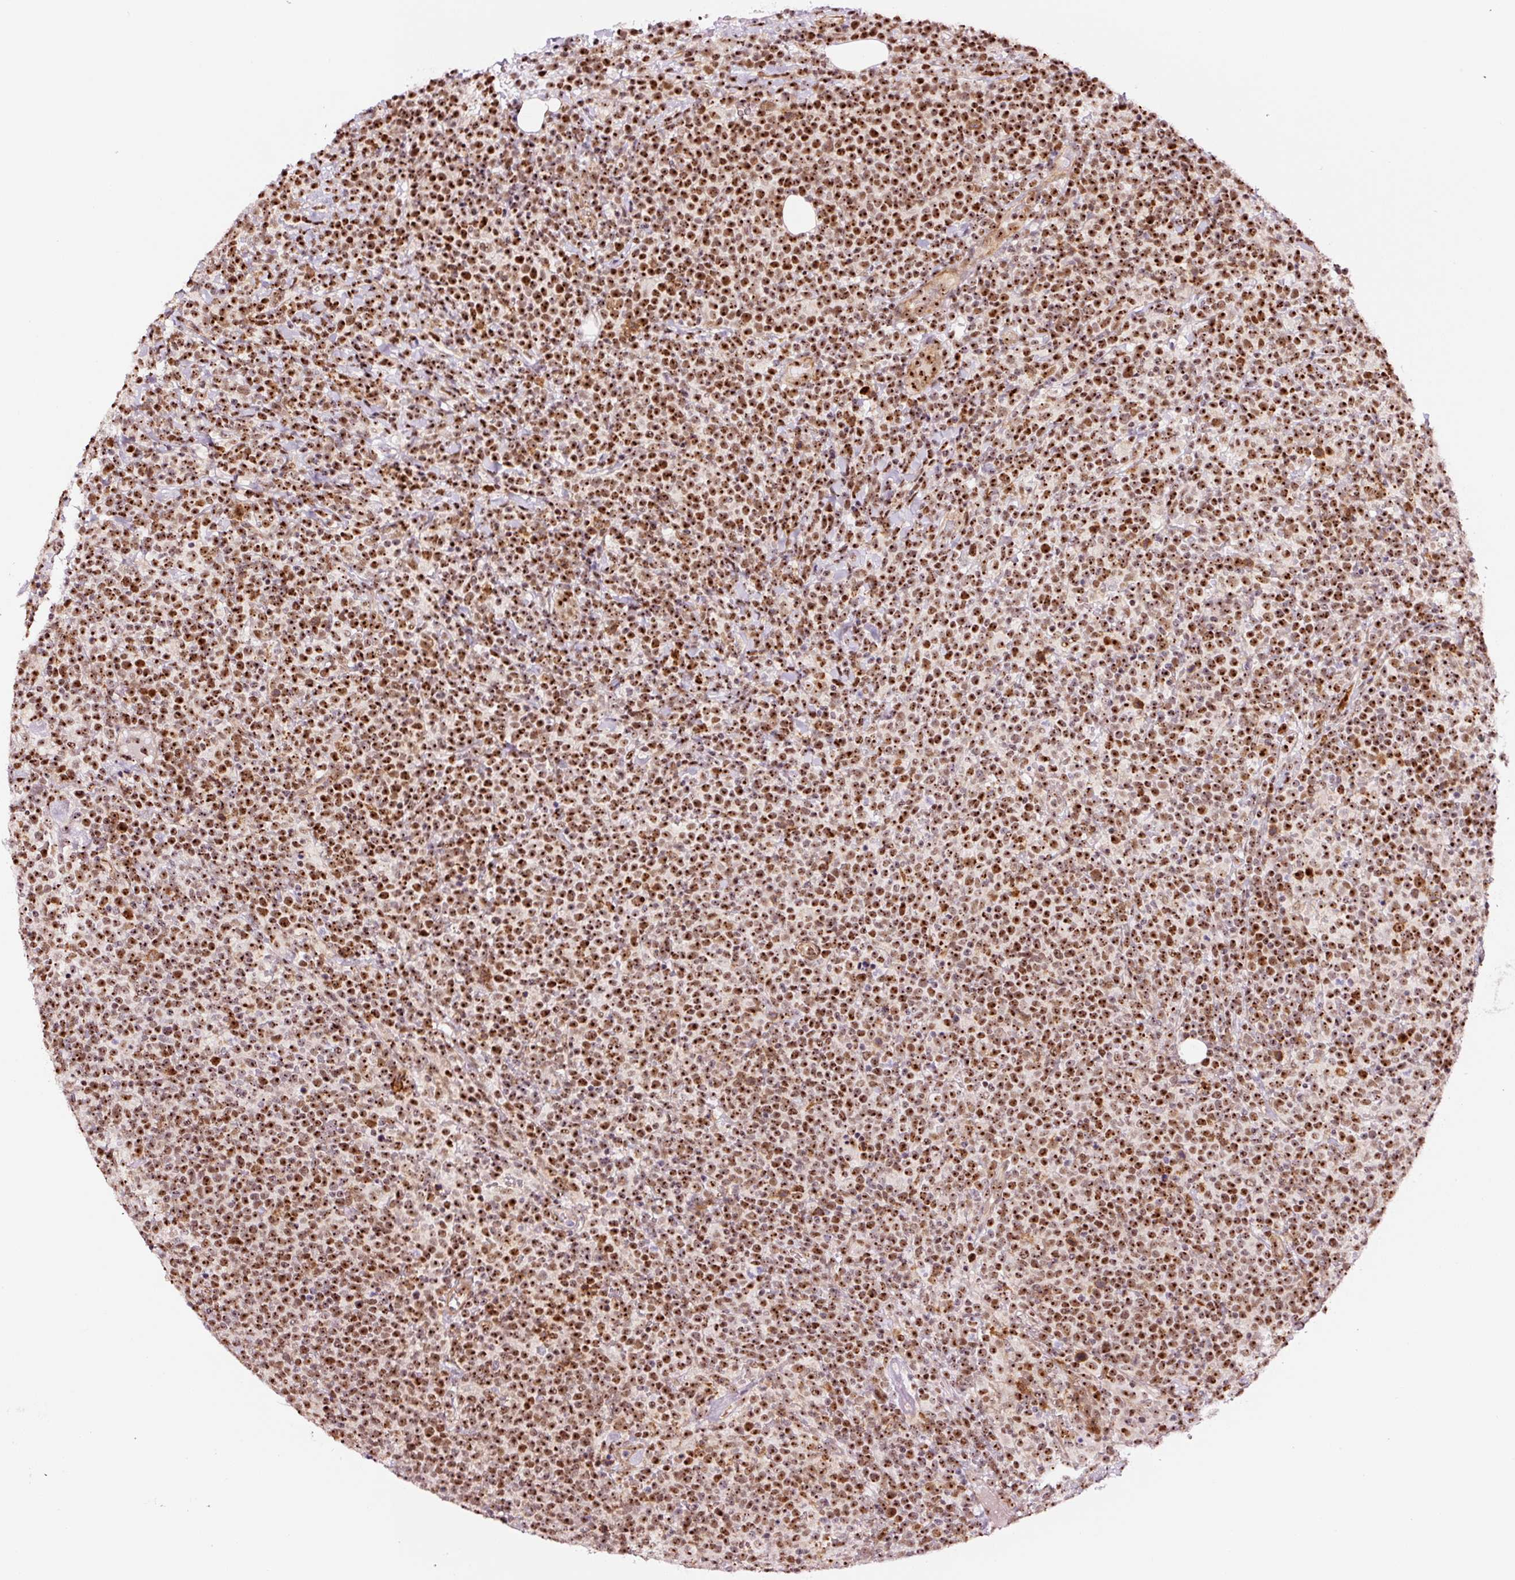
{"staining": {"intensity": "strong", "quantity": ">75%", "location": "nuclear"}, "tissue": "lymphoma", "cell_type": "Tumor cells", "image_type": "cancer", "snomed": [{"axis": "morphology", "description": "Malignant lymphoma, non-Hodgkin's type, High grade"}, {"axis": "topography", "description": "Lymph node"}], "caption": "Brown immunohistochemical staining in human lymphoma demonstrates strong nuclear expression in about >75% of tumor cells.", "gene": "GNL3", "patient": {"sex": "male", "age": 61}}